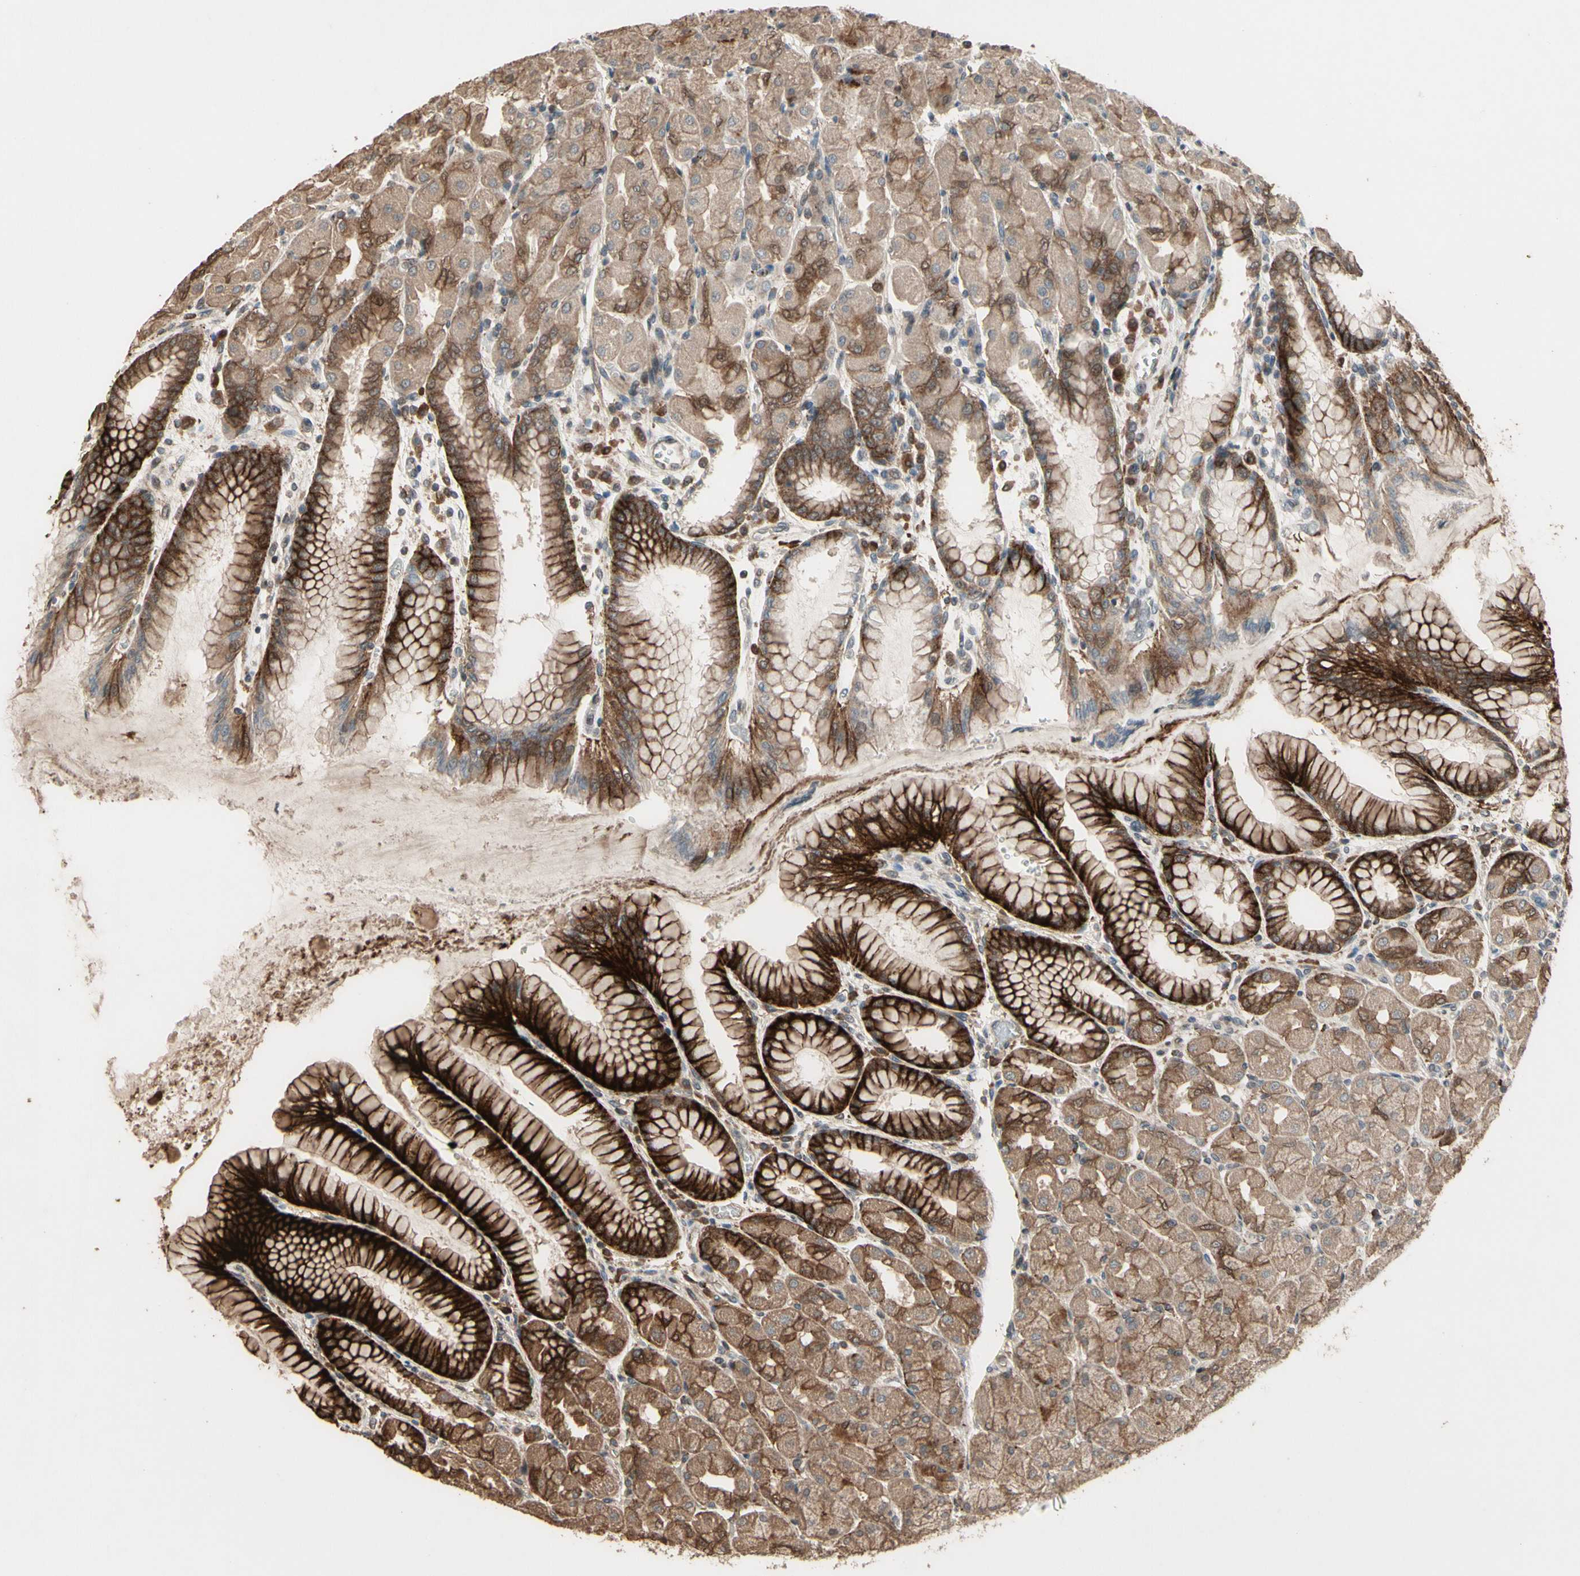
{"staining": {"intensity": "strong", "quantity": "<25%", "location": "cytoplasmic/membranous"}, "tissue": "stomach", "cell_type": "Glandular cells", "image_type": "normal", "snomed": [{"axis": "morphology", "description": "Normal tissue, NOS"}, {"axis": "topography", "description": "Stomach, upper"}], "caption": "Immunohistochemical staining of benign human stomach exhibits <25% levels of strong cytoplasmic/membranous protein positivity in approximately <25% of glandular cells. (Stains: DAB in brown, nuclei in blue, Microscopy: brightfield microscopy at high magnification).", "gene": "CSF1R", "patient": {"sex": "female", "age": 56}}